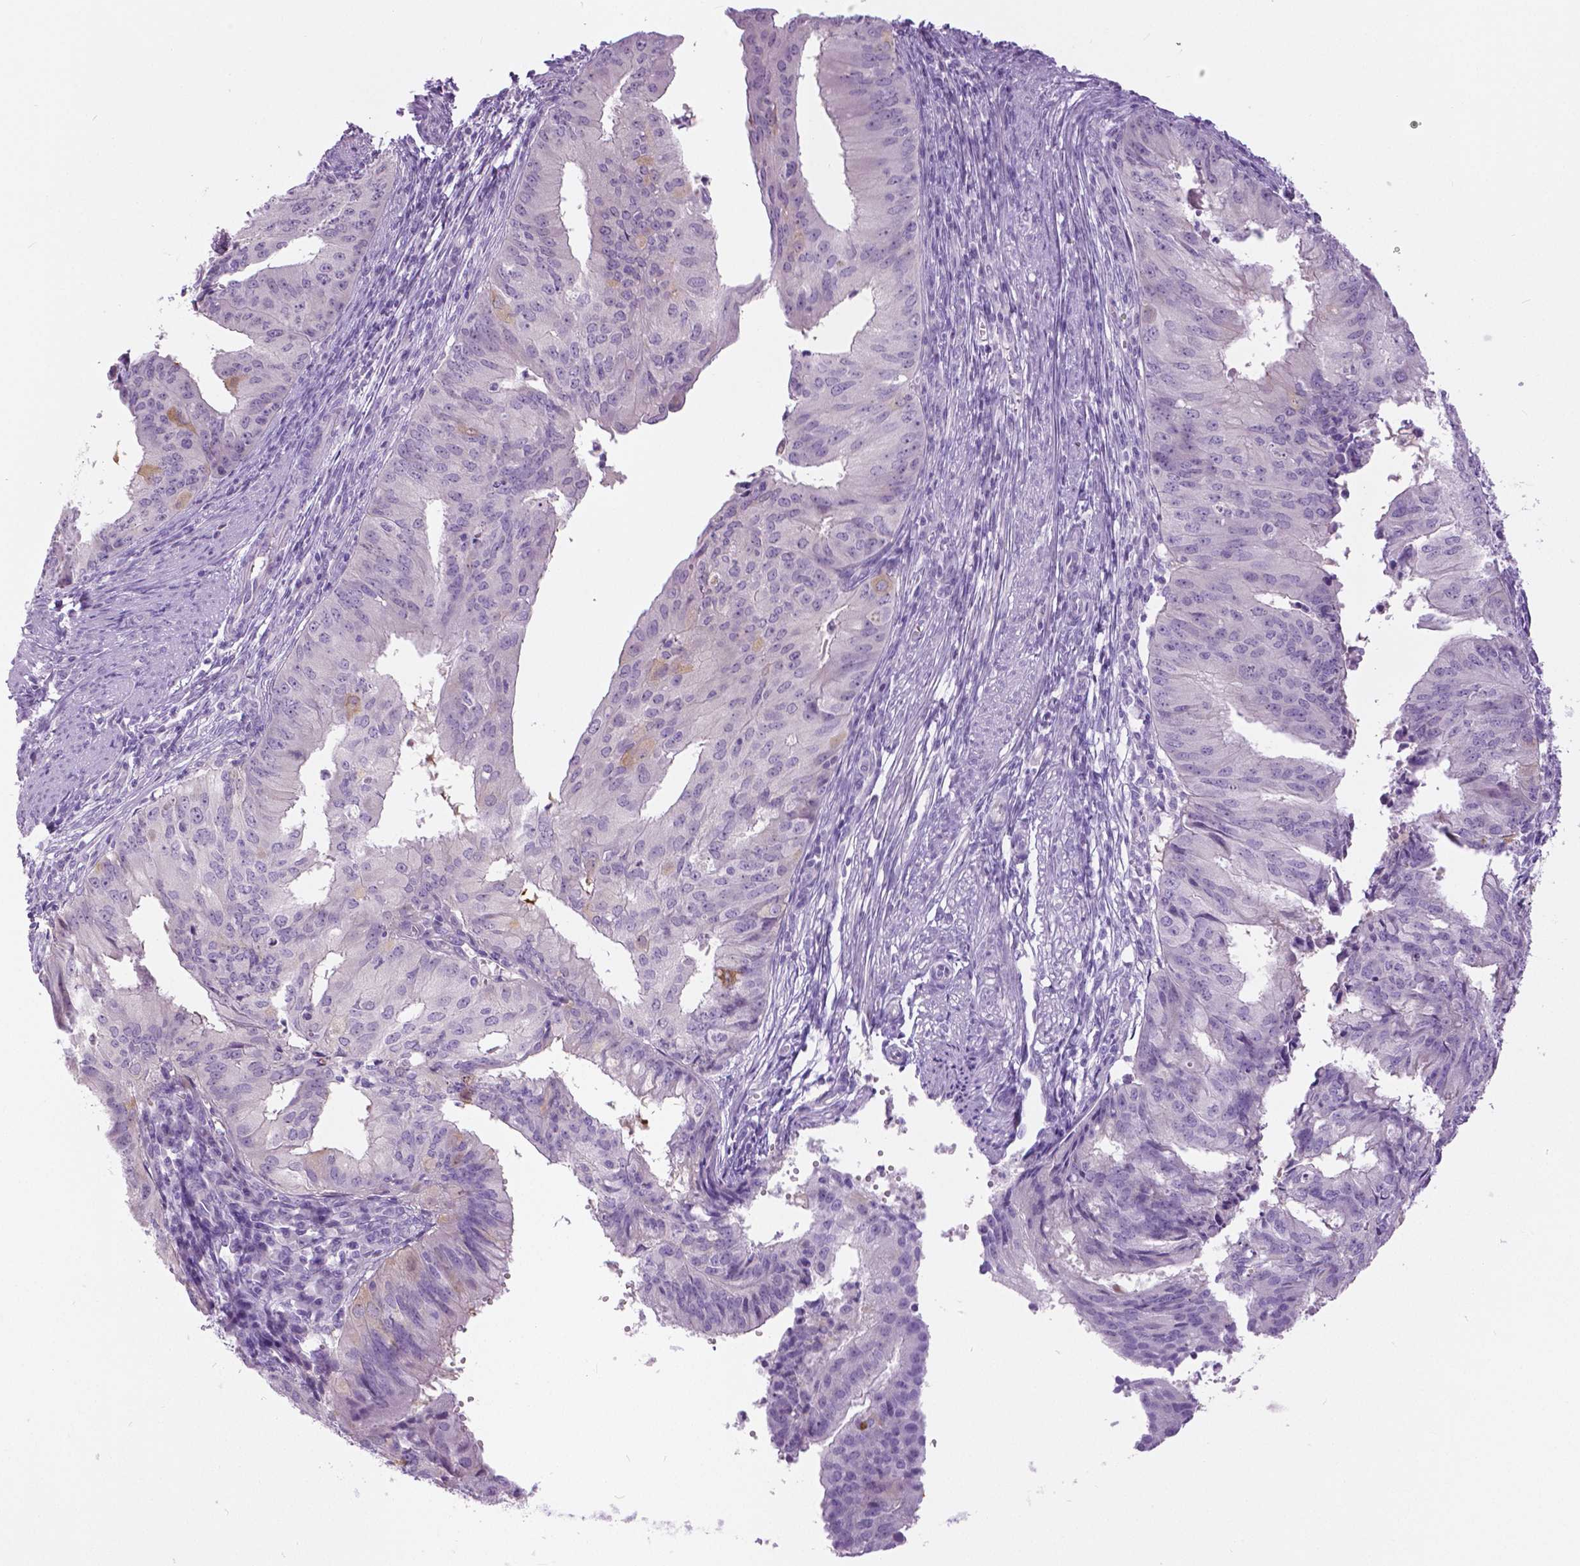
{"staining": {"intensity": "negative", "quantity": "none", "location": "none"}, "tissue": "endometrial cancer", "cell_type": "Tumor cells", "image_type": "cancer", "snomed": [{"axis": "morphology", "description": "Adenocarcinoma, NOS"}, {"axis": "topography", "description": "Endometrium"}], "caption": "DAB (3,3'-diaminobenzidine) immunohistochemical staining of adenocarcinoma (endometrial) reveals no significant expression in tumor cells.", "gene": "TP53TG5", "patient": {"sex": "female", "age": 50}}